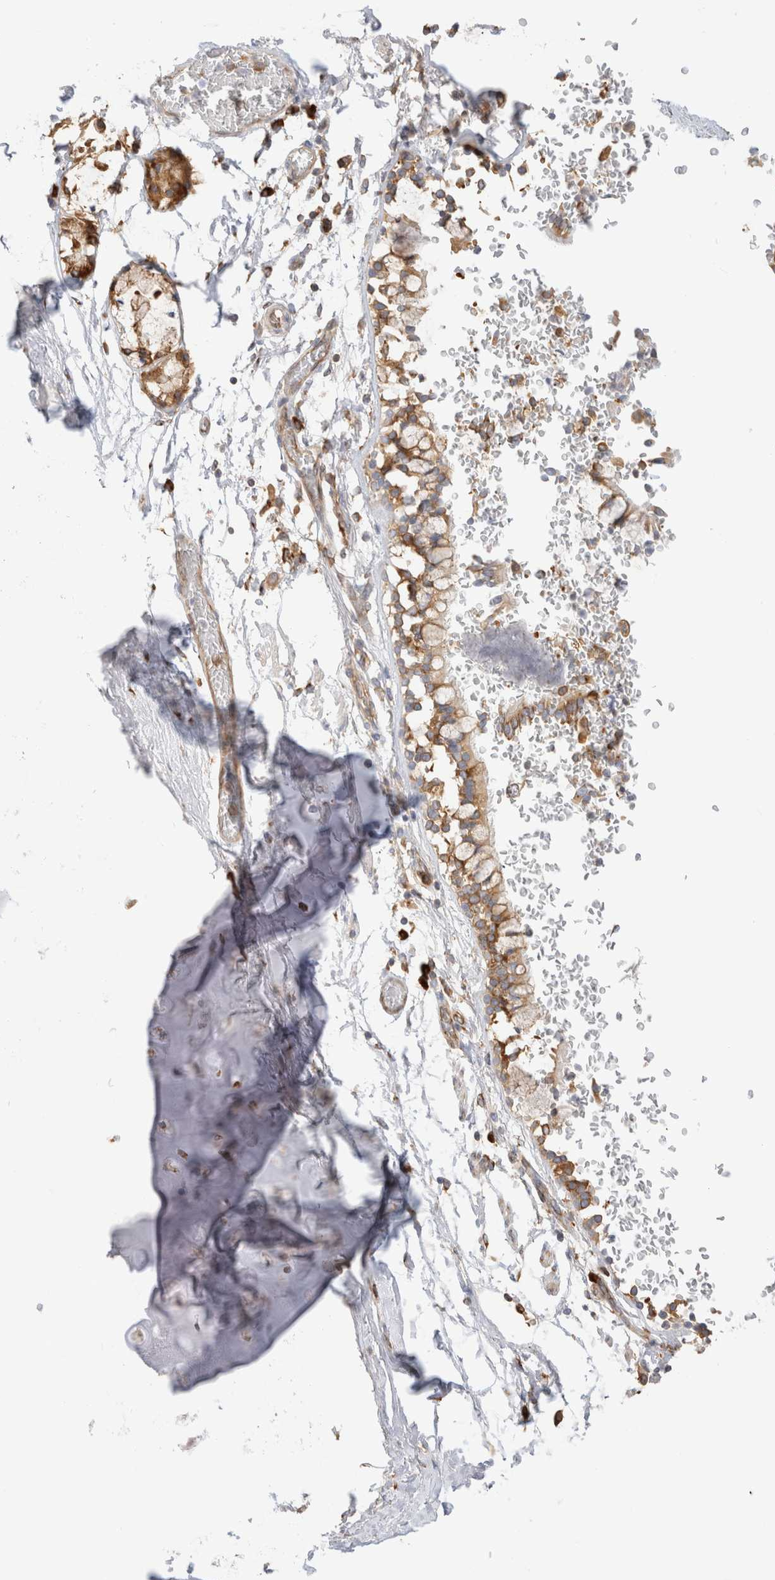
{"staining": {"intensity": "moderate", "quantity": ">75%", "location": "cytoplasmic/membranous"}, "tissue": "adipose tissue", "cell_type": "Adipocytes", "image_type": "normal", "snomed": [{"axis": "morphology", "description": "Normal tissue, NOS"}, {"axis": "topography", "description": "Cartilage tissue"}, {"axis": "topography", "description": "Lung"}], "caption": "Immunohistochemistry (IHC) micrograph of unremarkable adipose tissue: adipose tissue stained using immunohistochemistry reveals medium levels of moderate protein expression localized specifically in the cytoplasmic/membranous of adipocytes, appearing as a cytoplasmic/membranous brown color.", "gene": "ZC2HC1A", "patient": {"sex": "female", "age": 77}}